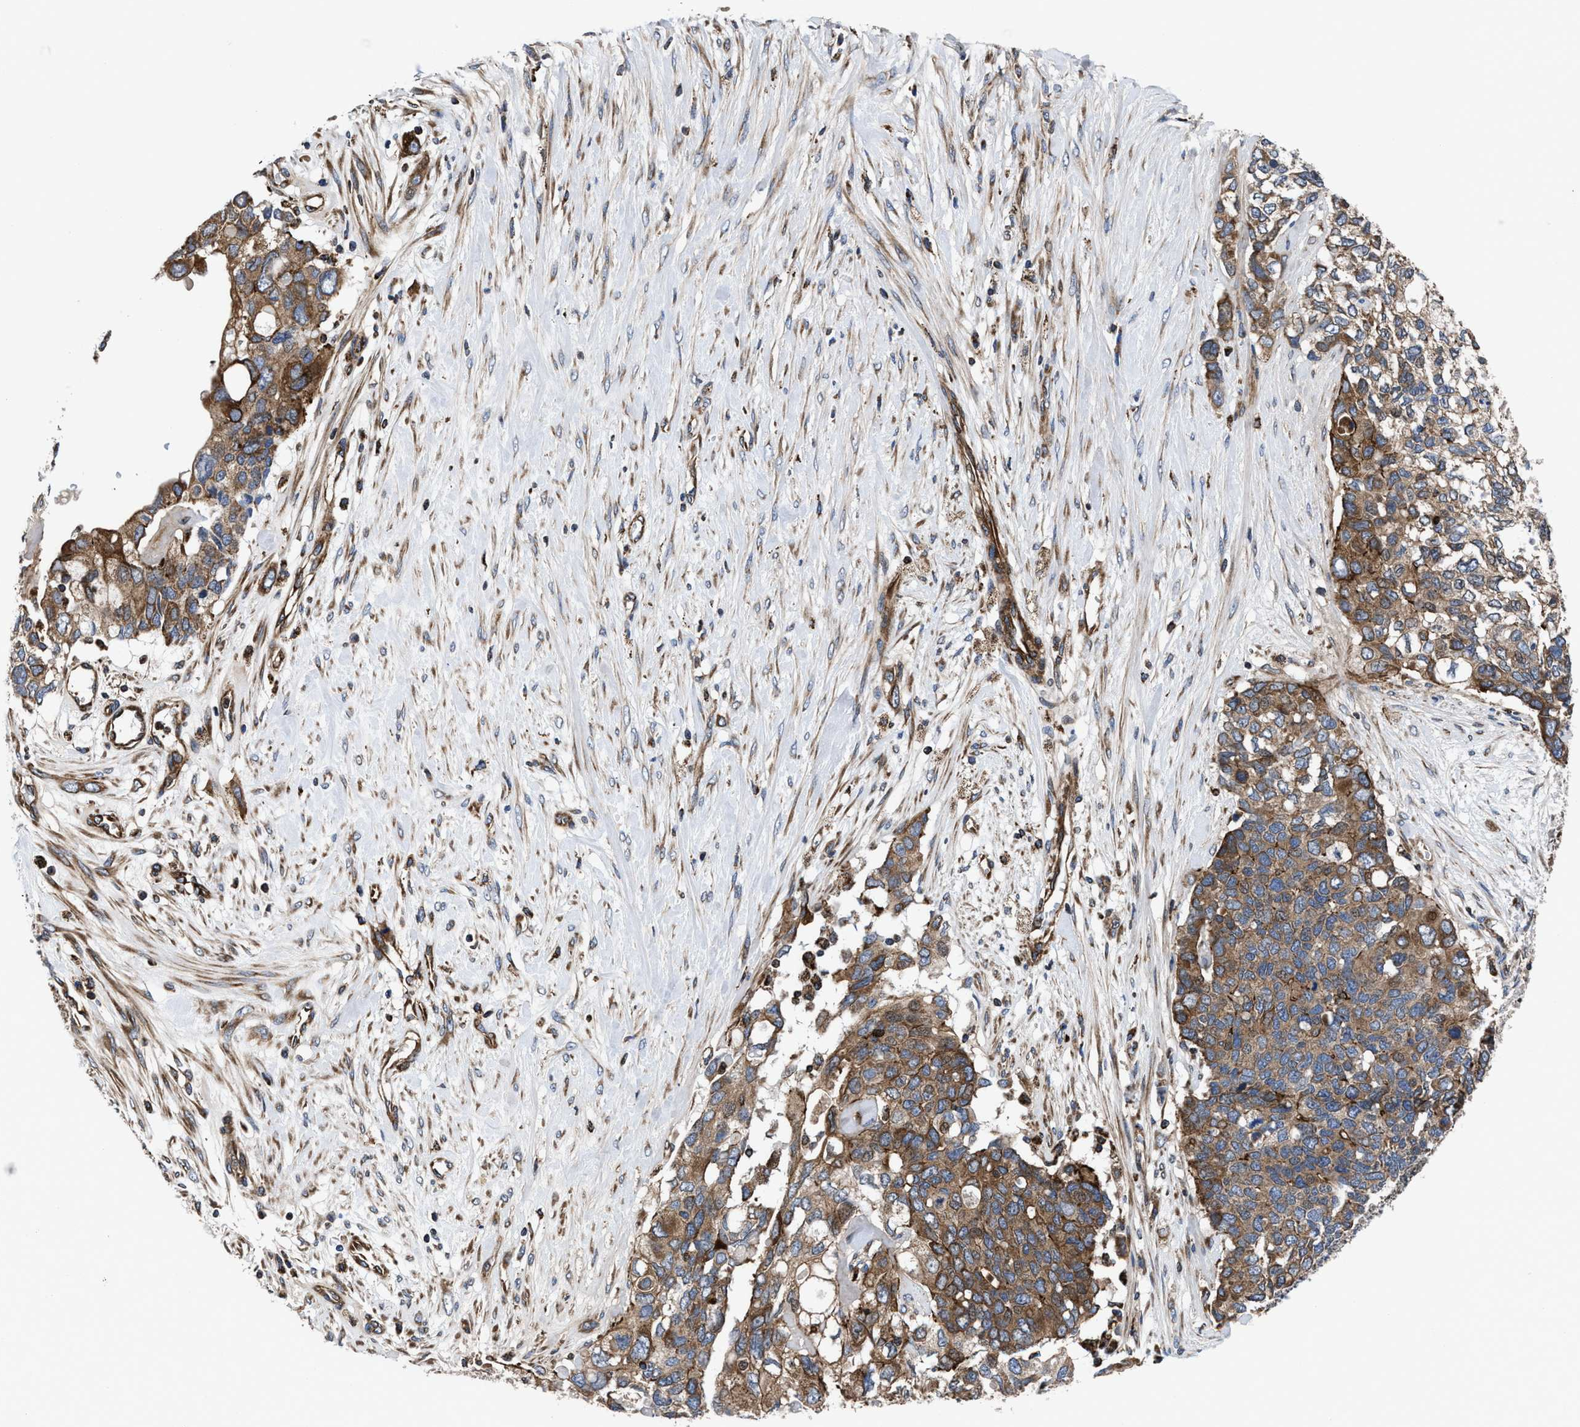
{"staining": {"intensity": "moderate", "quantity": ">75%", "location": "cytoplasmic/membranous"}, "tissue": "pancreatic cancer", "cell_type": "Tumor cells", "image_type": "cancer", "snomed": [{"axis": "morphology", "description": "Adenocarcinoma, NOS"}, {"axis": "topography", "description": "Pancreas"}], "caption": "Immunohistochemical staining of pancreatic adenocarcinoma shows moderate cytoplasmic/membranous protein staining in about >75% of tumor cells. (Stains: DAB (3,3'-diaminobenzidine) in brown, nuclei in blue, Microscopy: brightfield microscopy at high magnification).", "gene": "PRR15L", "patient": {"sex": "female", "age": 56}}